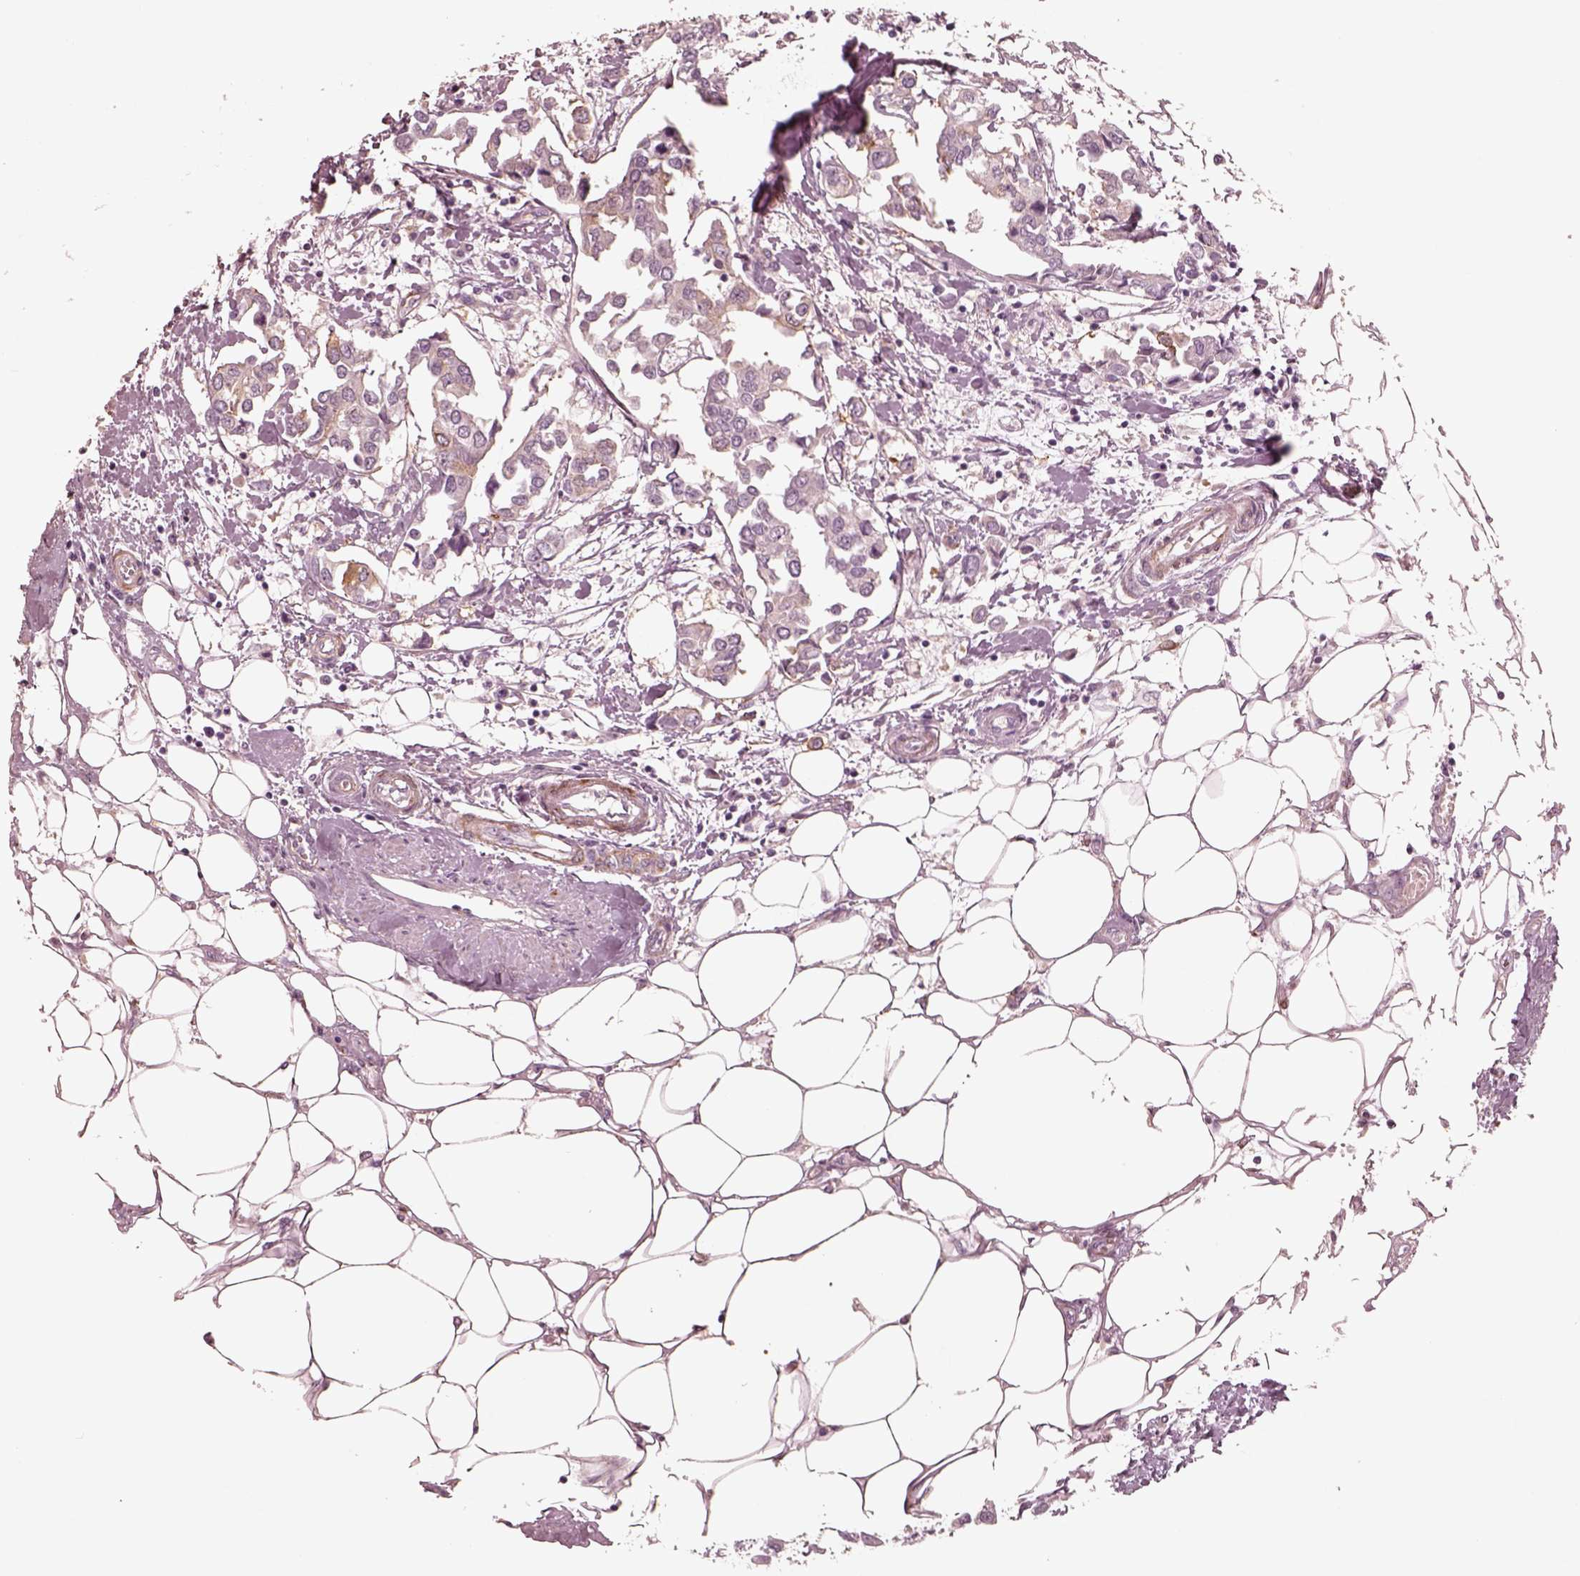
{"staining": {"intensity": "negative", "quantity": "none", "location": "none"}, "tissue": "breast cancer", "cell_type": "Tumor cells", "image_type": "cancer", "snomed": [{"axis": "morphology", "description": "Duct carcinoma"}, {"axis": "topography", "description": "Breast"}], "caption": "This image is of breast cancer (invasive ductal carcinoma) stained with IHC to label a protein in brown with the nuclei are counter-stained blue. There is no positivity in tumor cells.", "gene": "DNAAF9", "patient": {"sex": "female", "age": 83}}